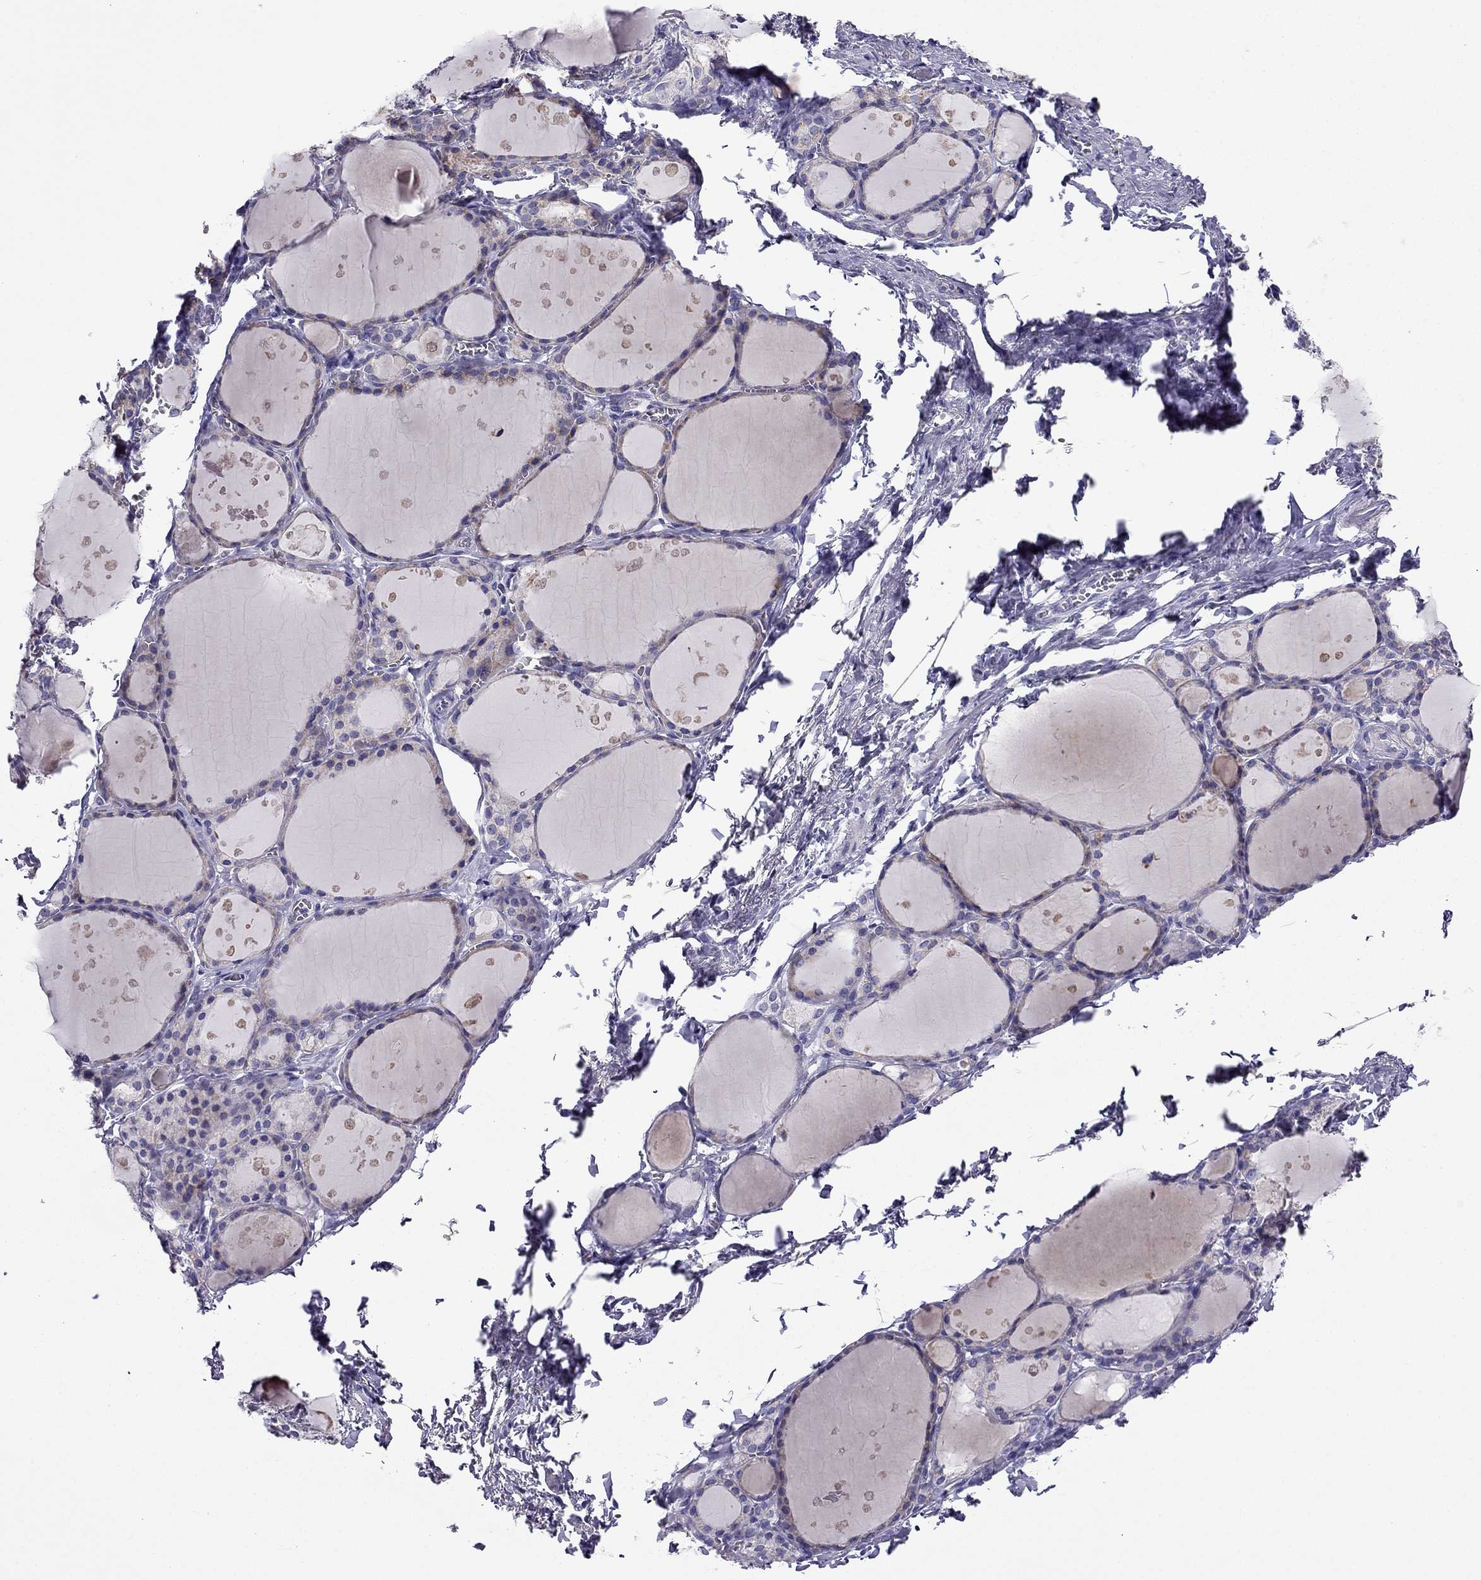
{"staining": {"intensity": "negative", "quantity": "none", "location": "none"}, "tissue": "thyroid gland", "cell_type": "Glandular cells", "image_type": "normal", "snomed": [{"axis": "morphology", "description": "Normal tissue, NOS"}, {"axis": "topography", "description": "Thyroid gland"}], "caption": "This histopathology image is of normal thyroid gland stained with IHC to label a protein in brown with the nuclei are counter-stained blue. There is no positivity in glandular cells.", "gene": "KIF5A", "patient": {"sex": "male", "age": 68}}